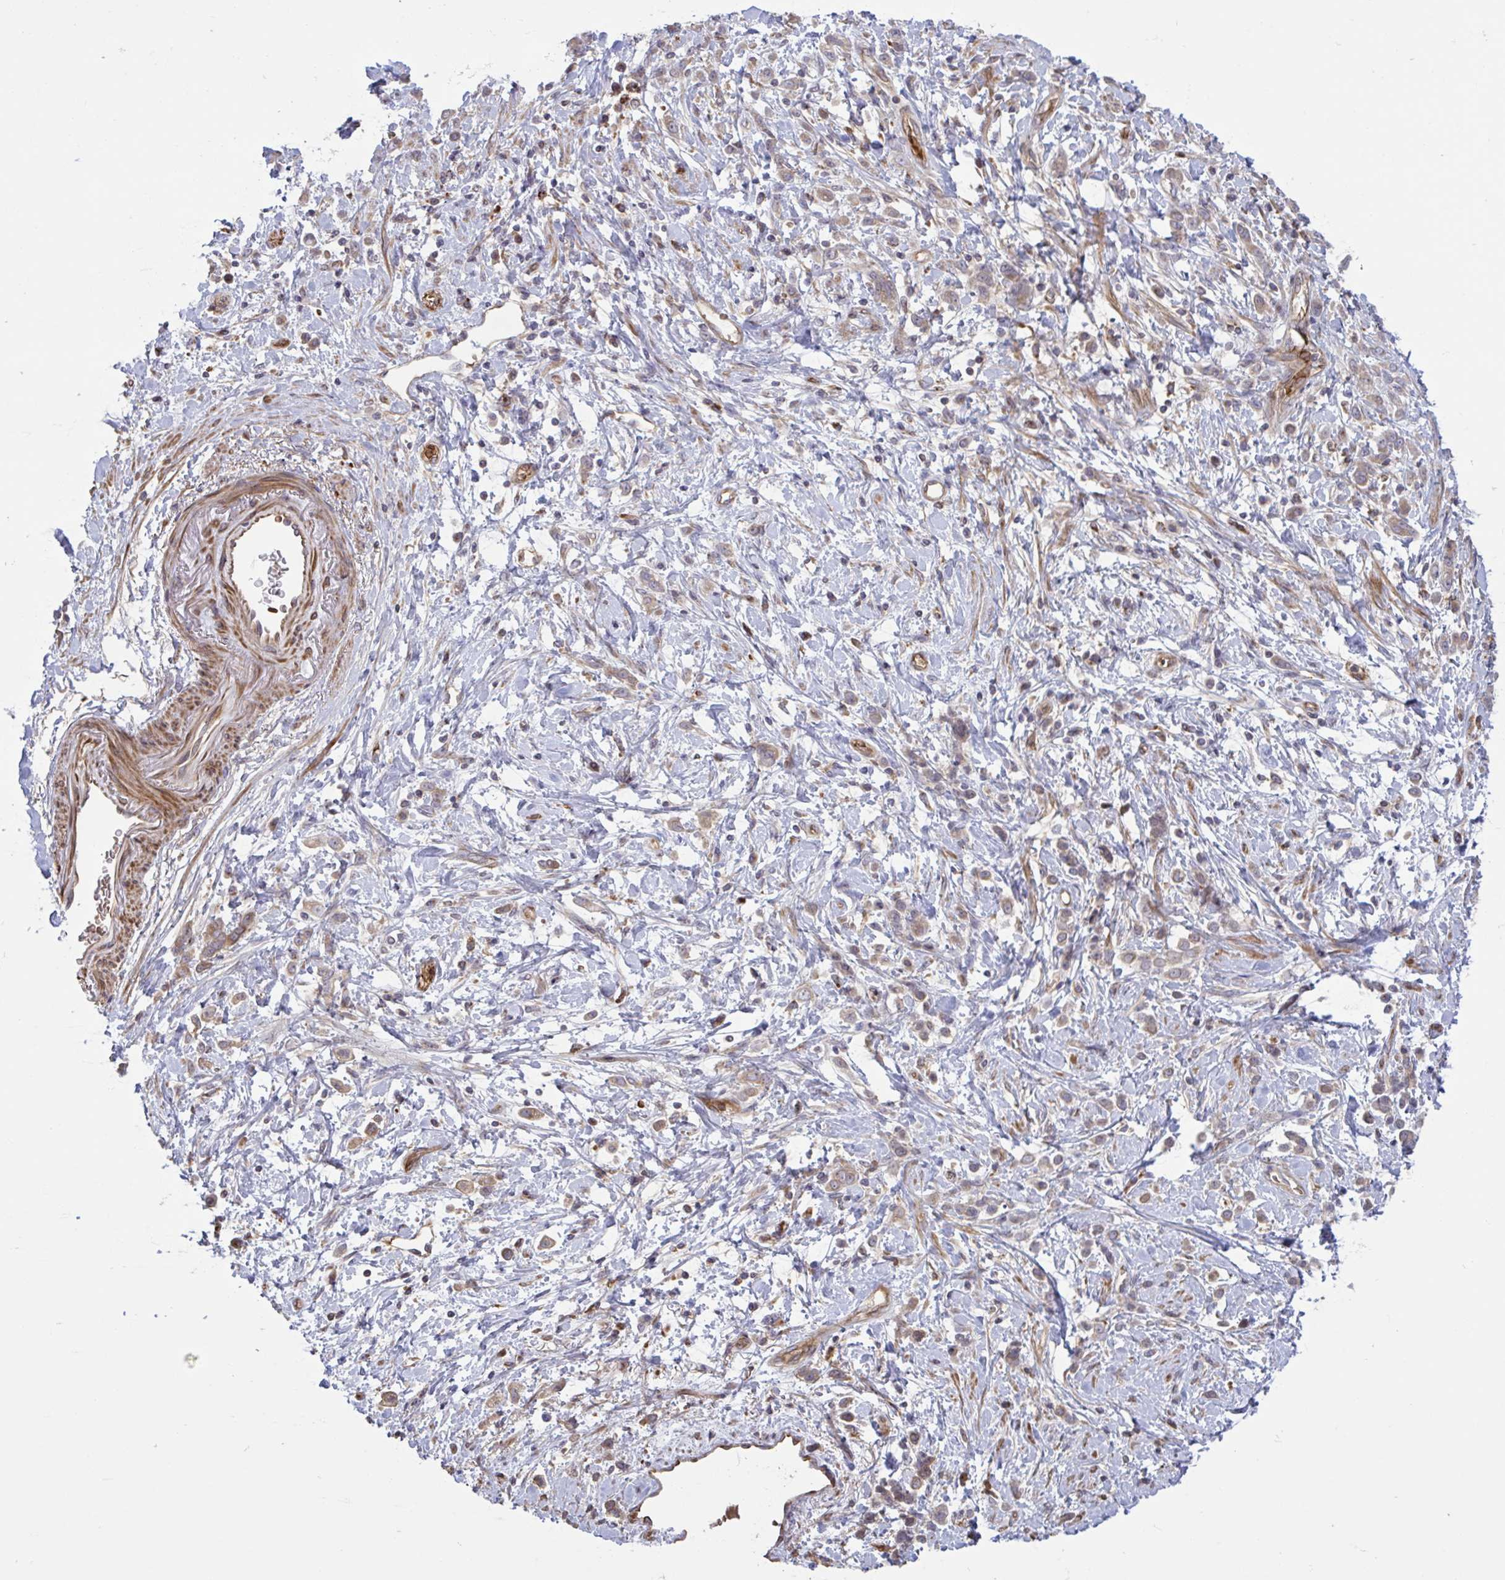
{"staining": {"intensity": "weak", "quantity": "25%-75%", "location": "cytoplasmic/membranous"}, "tissue": "stomach cancer", "cell_type": "Tumor cells", "image_type": "cancer", "snomed": [{"axis": "morphology", "description": "Adenocarcinoma, NOS"}, {"axis": "topography", "description": "Stomach"}], "caption": "An image showing weak cytoplasmic/membranous expression in approximately 25%-75% of tumor cells in stomach adenocarcinoma, as visualized by brown immunohistochemical staining.", "gene": "IL1R1", "patient": {"sex": "female", "age": 60}}